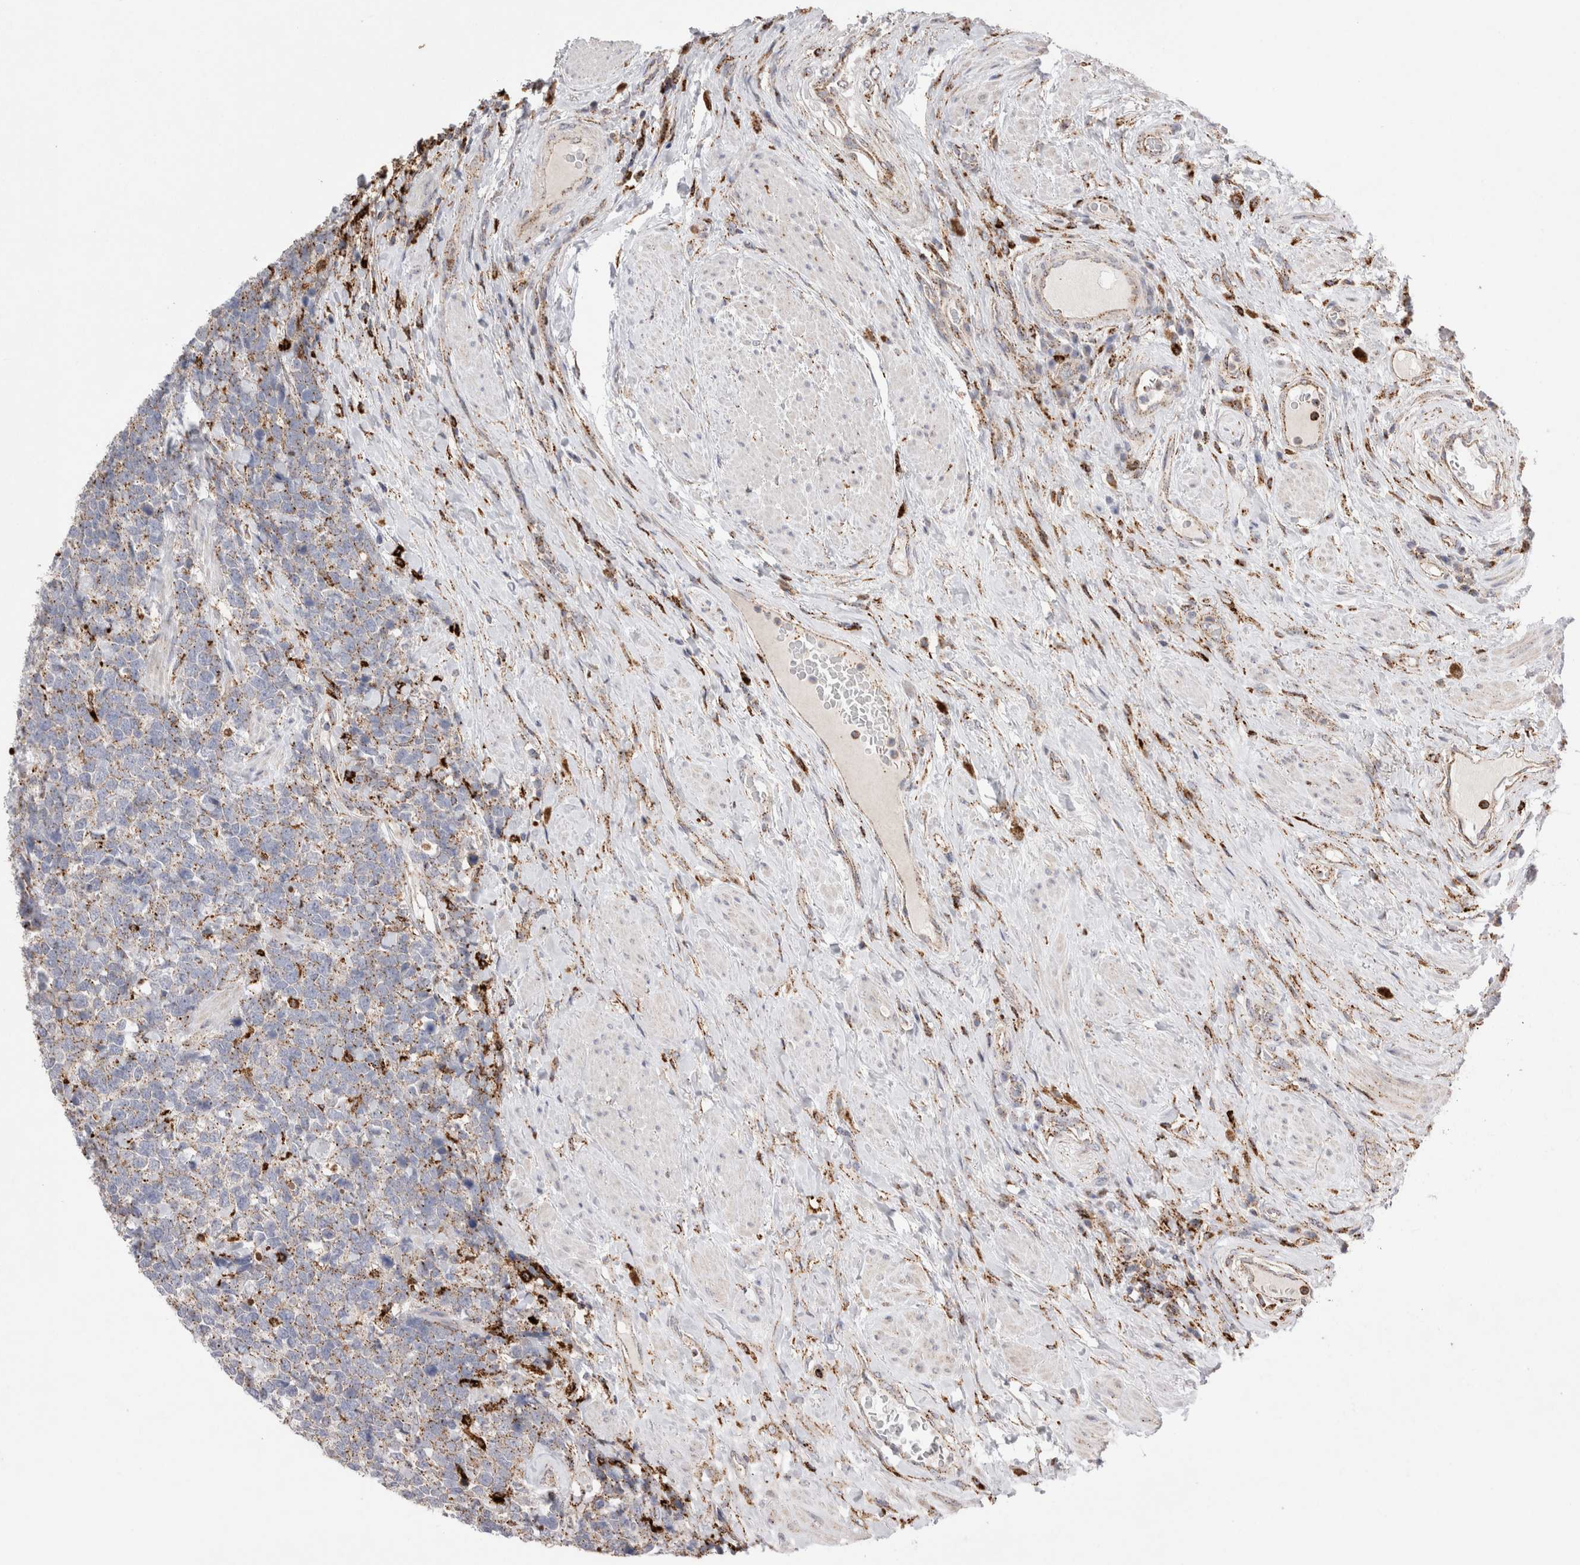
{"staining": {"intensity": "moderate", "quantity": "25%-75%", "location": "cytoplasmic/membranous"}, "tissue": "urothelial cancer", "cell_type": "Tumor cells", "image_type": "cancer", "snomed": [{"axis": "morphology", "description": "Urothelial carcinoma, High grade"}, {"axis": "topography", "description": "Urinary bladder"}], "caption": "IHC (DAB) staining of urothelial cancer displays moderate cytoplasmic/membranous protein staining in approximately 25%-75% of tumor cells.", "gene": "CTSA", "patient": {"sex": "female", "age": 82}}